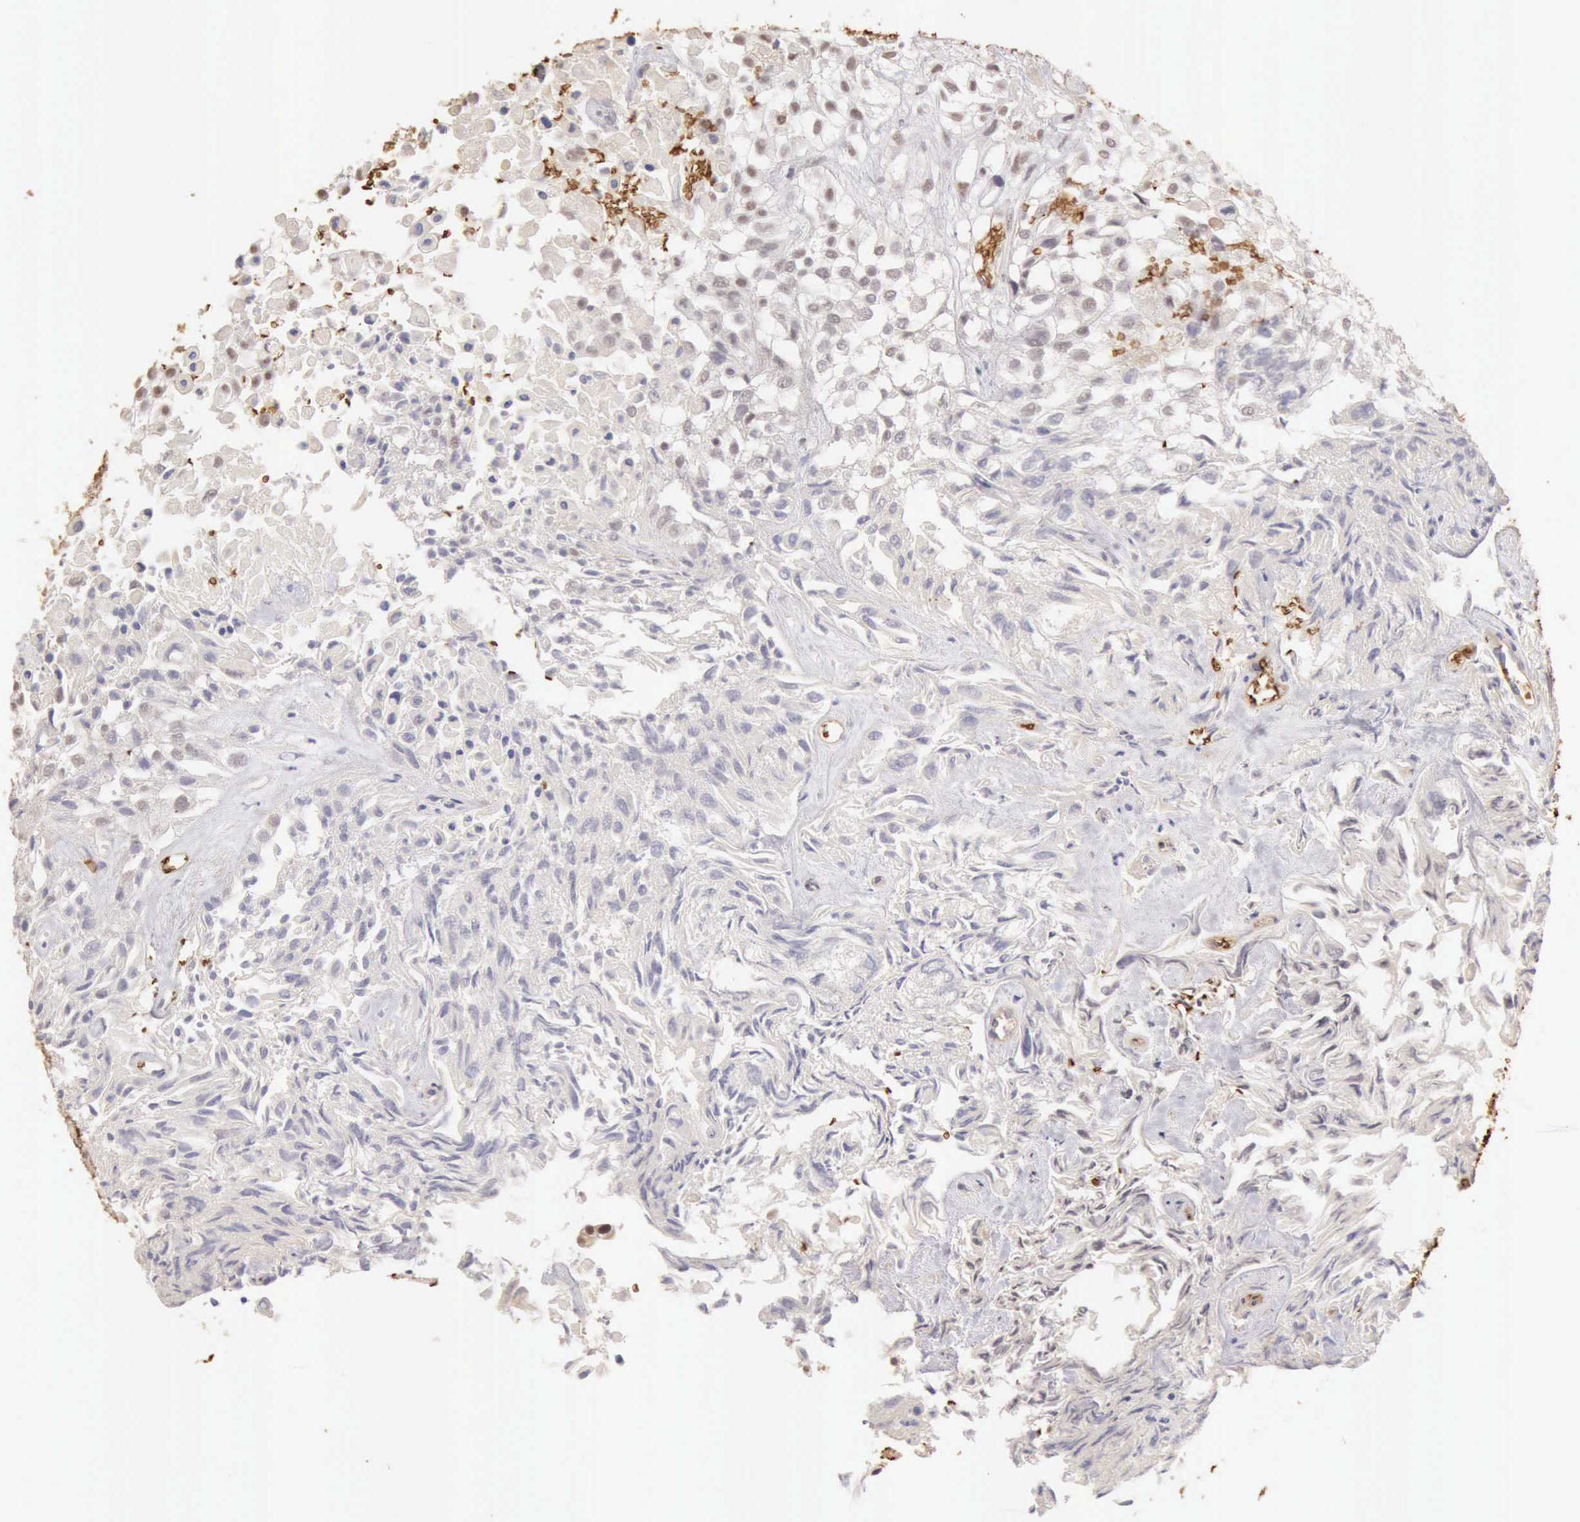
{"staining": {"intensity": "negative", "quantity": "none", "location": "none"}, "tissue": "urothelial cancer", "cell_type": "Tumor cells", "image_type": "cancer", "snomed": [{"axis": "morphology", "description": "Urothelial carcinoma, High grade"}, {"axis": "topography", "description": "Urinary bladder"}], "caption": "Image shows no protein expression in tumor cells of high-grade urothelial carcinoma tissue.", "gene": "CFI", "patient": {"sex": "male", "age": 56}}